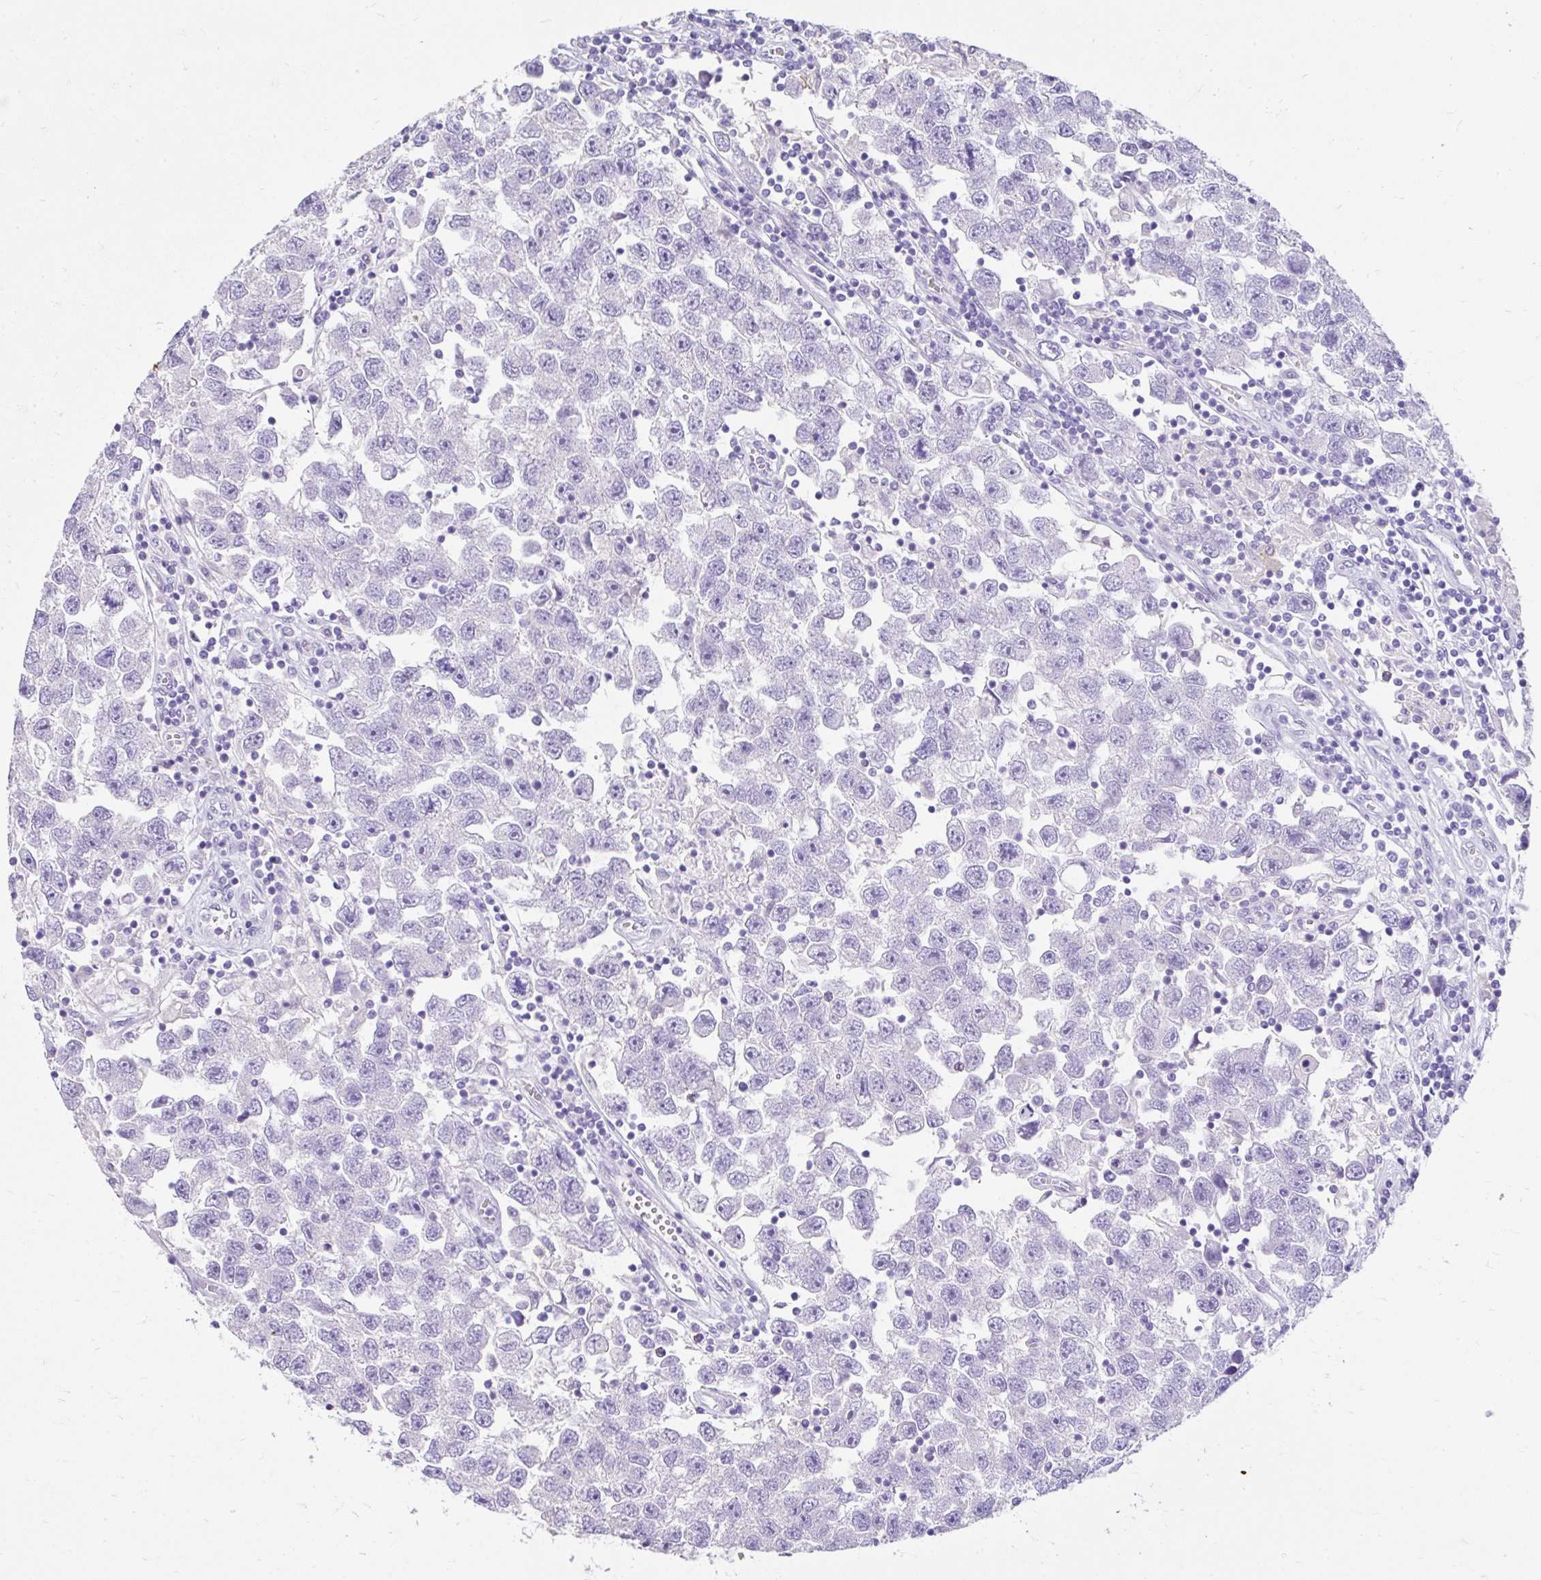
{"staining": {"intensity": "negative", "quantity": "none", "location": "none"}, "tissue": "testis cancer", "cell_type": "Tumor cells", "image_type": "cancer", "snomed": [{"axis": "morphology", "description": "Seminoma, NOS"}, {"axis": "topography", "description": "Testis"}], "caption": "Micrograph shows no protein staining in tumor cells of seminoma (testis) tissue.", "gene": "NHLH2", "patient": {"sex": "male", "age": 26}}